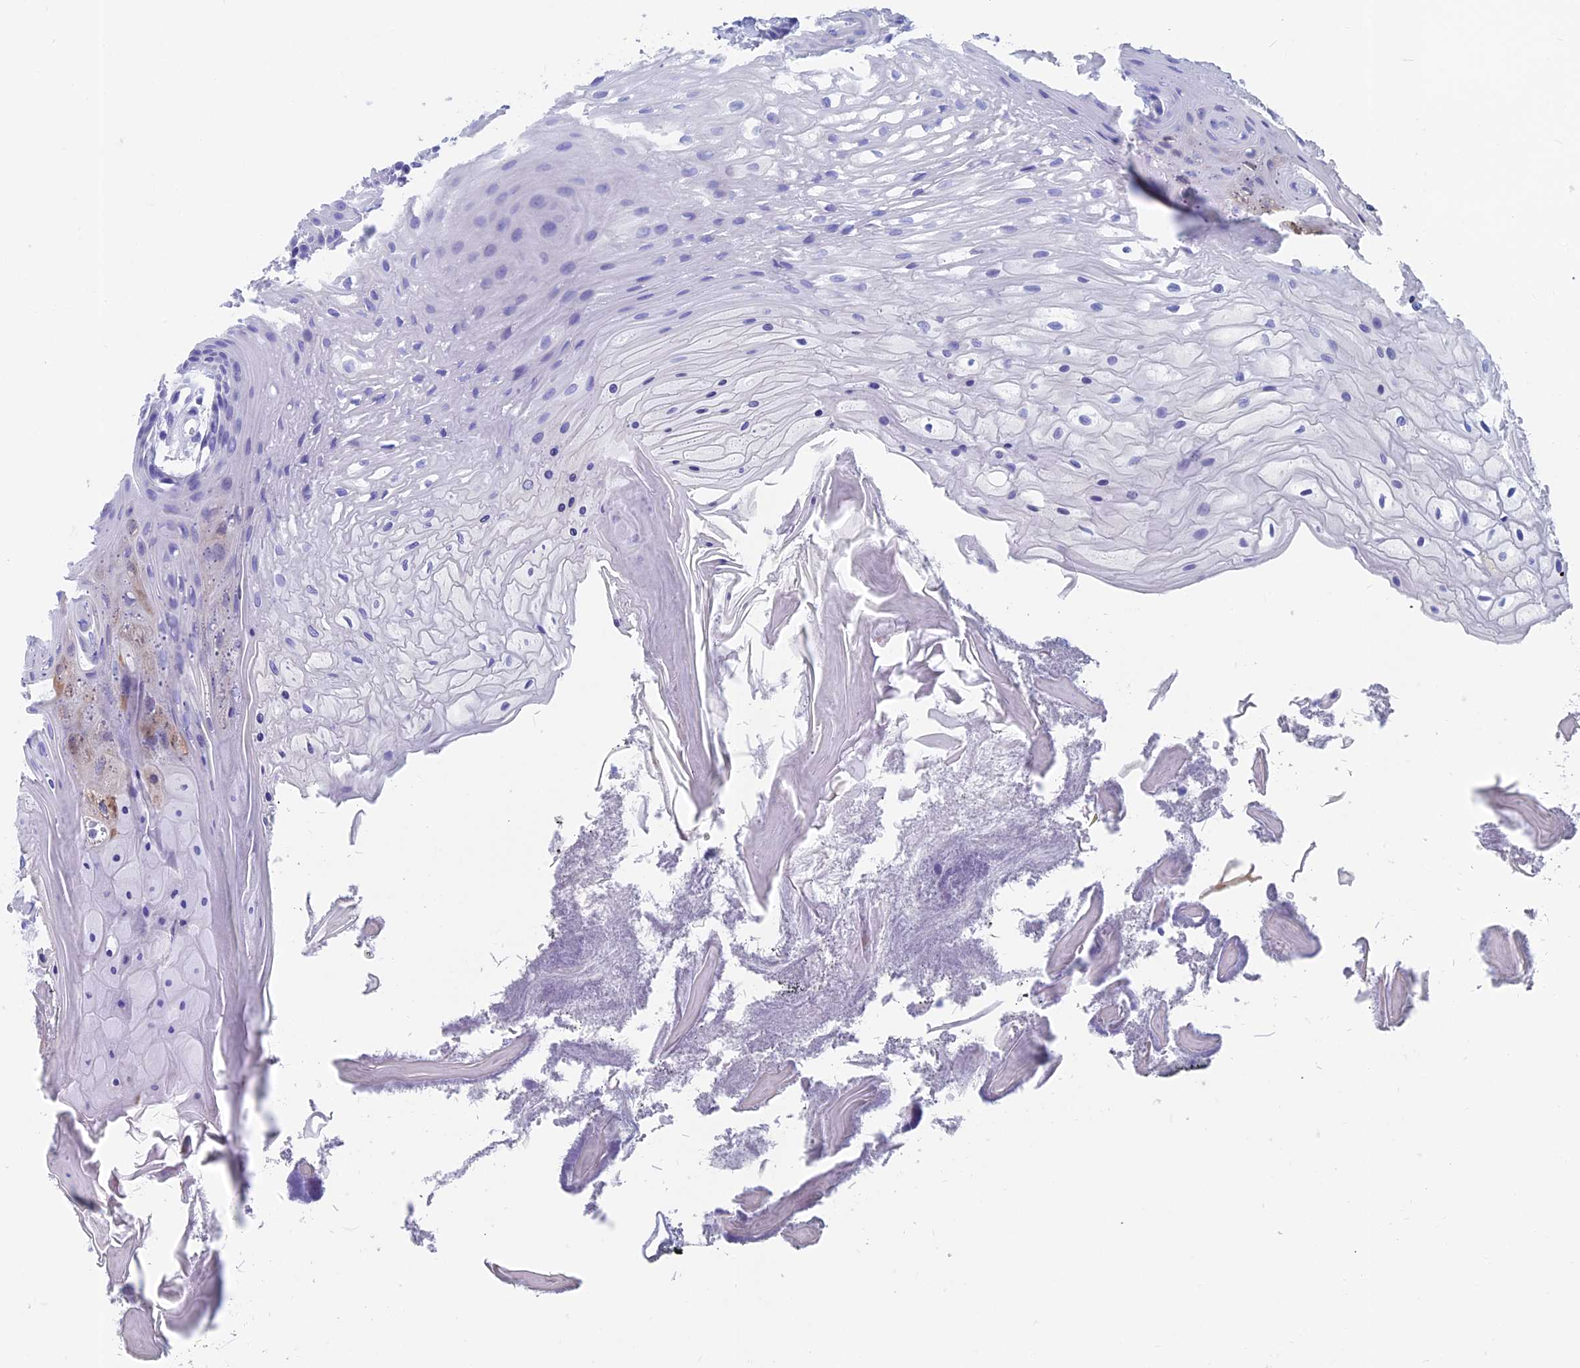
{"staining": {"intensity": "negative", "quantity": "none", "location": "none"}, "tissue": "oral mucosa", "cell_type": "Squamous epithelial cells", "image_type": "normal", "snomed": [{"axis": "morphology", "description": "Normal tissue, NOS"}, {"axis": "topography", "description": "Oral tissue"}], "caption": "Protein analysis of benign oral mucosa exhibits no significant positivity in squamous epithelial cells. Brightfield microscopy of immunohistochemistry (IHC) stained with DAB (brown) and hematoxylin (blue), captured at high magnification.", "gene": "CAPS", "patient": {"sex": "female", "age": 80}}